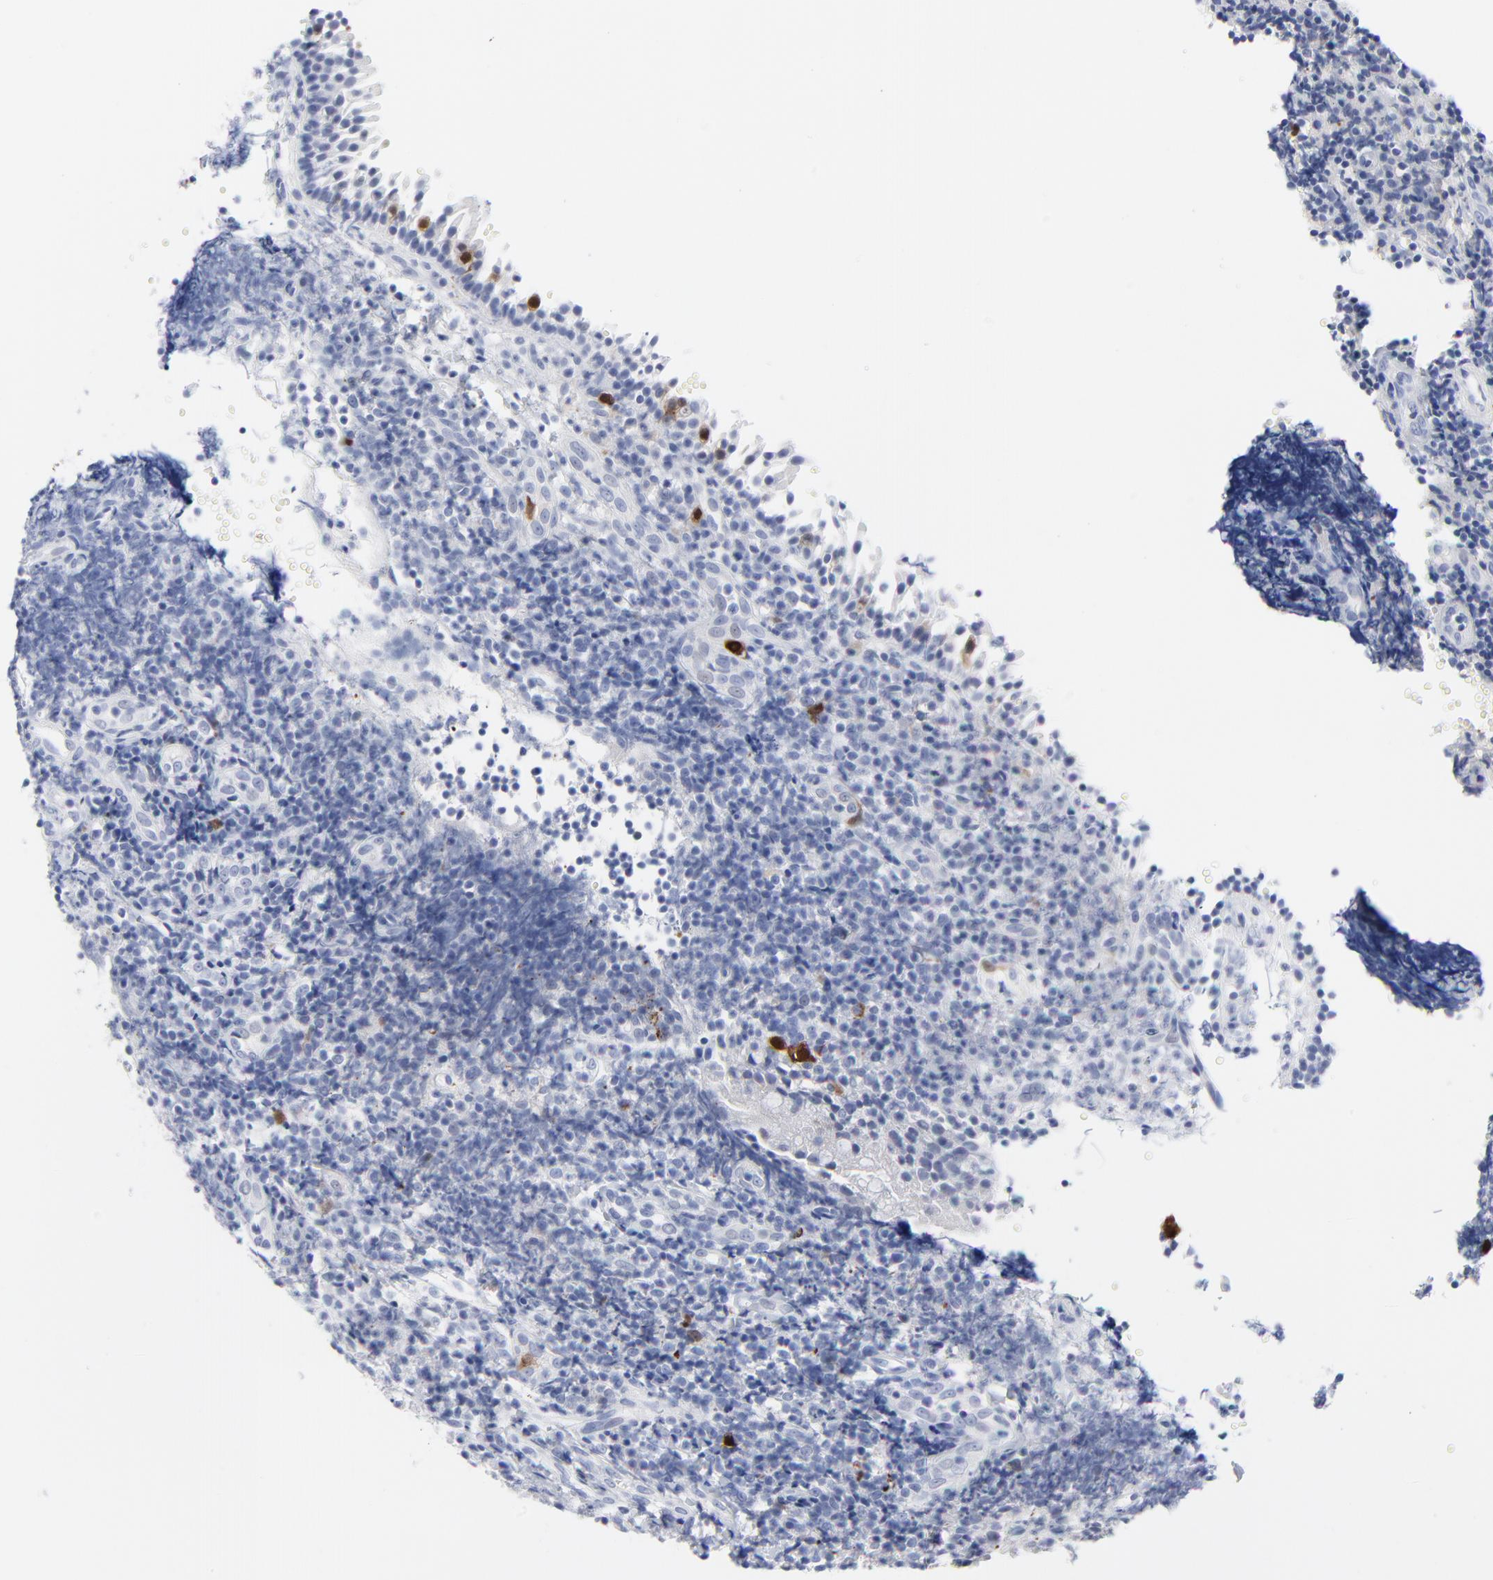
{"staining": {"intensity": "strong", "quantity": ">75%", "location": "cytoplasmic/membranous,nuclear"}, "tissue": "tonsil", "cell_type": "Germinal center cells", "image_type": "normal", "snomed": [{"axis": "morphology", "description": "Normal tissue, NOS"}, {"axis": "topography", "description": "Tonsil"}], "caption": "Immunohistochemistry (IHC) histopathology image of benign tonsil: tonsil stained using immunohistochemistry (IHC) displays high levels of strong protein expression localized specifically in the cytoplasmic/membranous,nuclear of germinal center cells, appearing as a cytoplasmic/membranous,nuclear brown color.", "gene": "CDK1", "patient": {"sex": "female", "age": 40}}